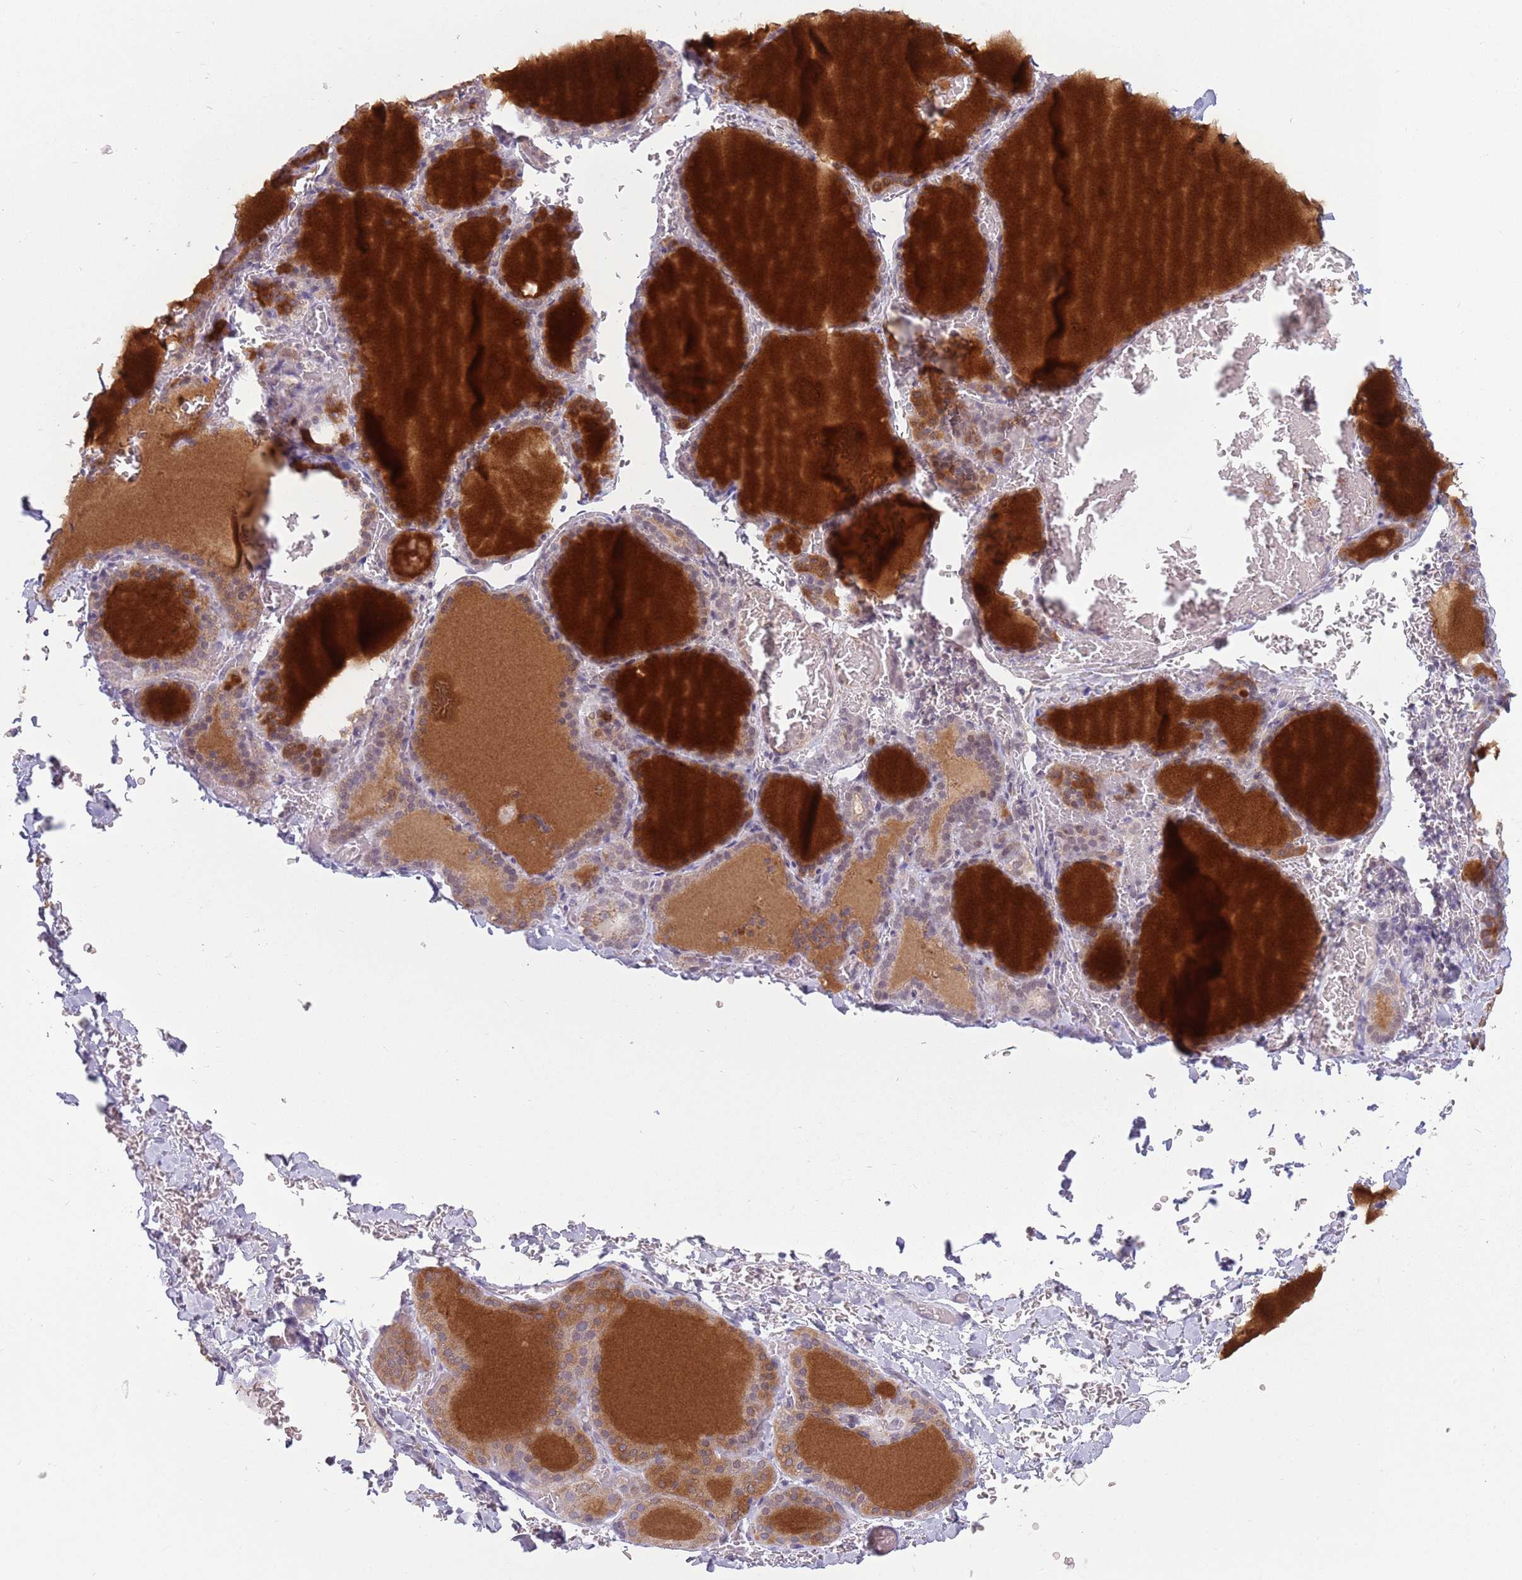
{"staining": {"intensity": "weak", "quantity": "<25%", "location": "cytoplasmic/membranous"}, "tissue": "thyroid gland", "cell_type": "Glandular cells", "image_type": "normal", "snomed": [{"axis": "morphology", "description": "Normal tissue, NOS"}, {"axis": "topography", "description": "Thyroid gland"}], "caption": "IHC micrograph of unremarkable human thyroid gland stained for a protein (brown), which shows no staining in glandular cells. (Immunohistochemistry, brightfield microscopy, high magnification).", "gene": "ZNF574", "patient": {"sex": "female", "age": 39}}